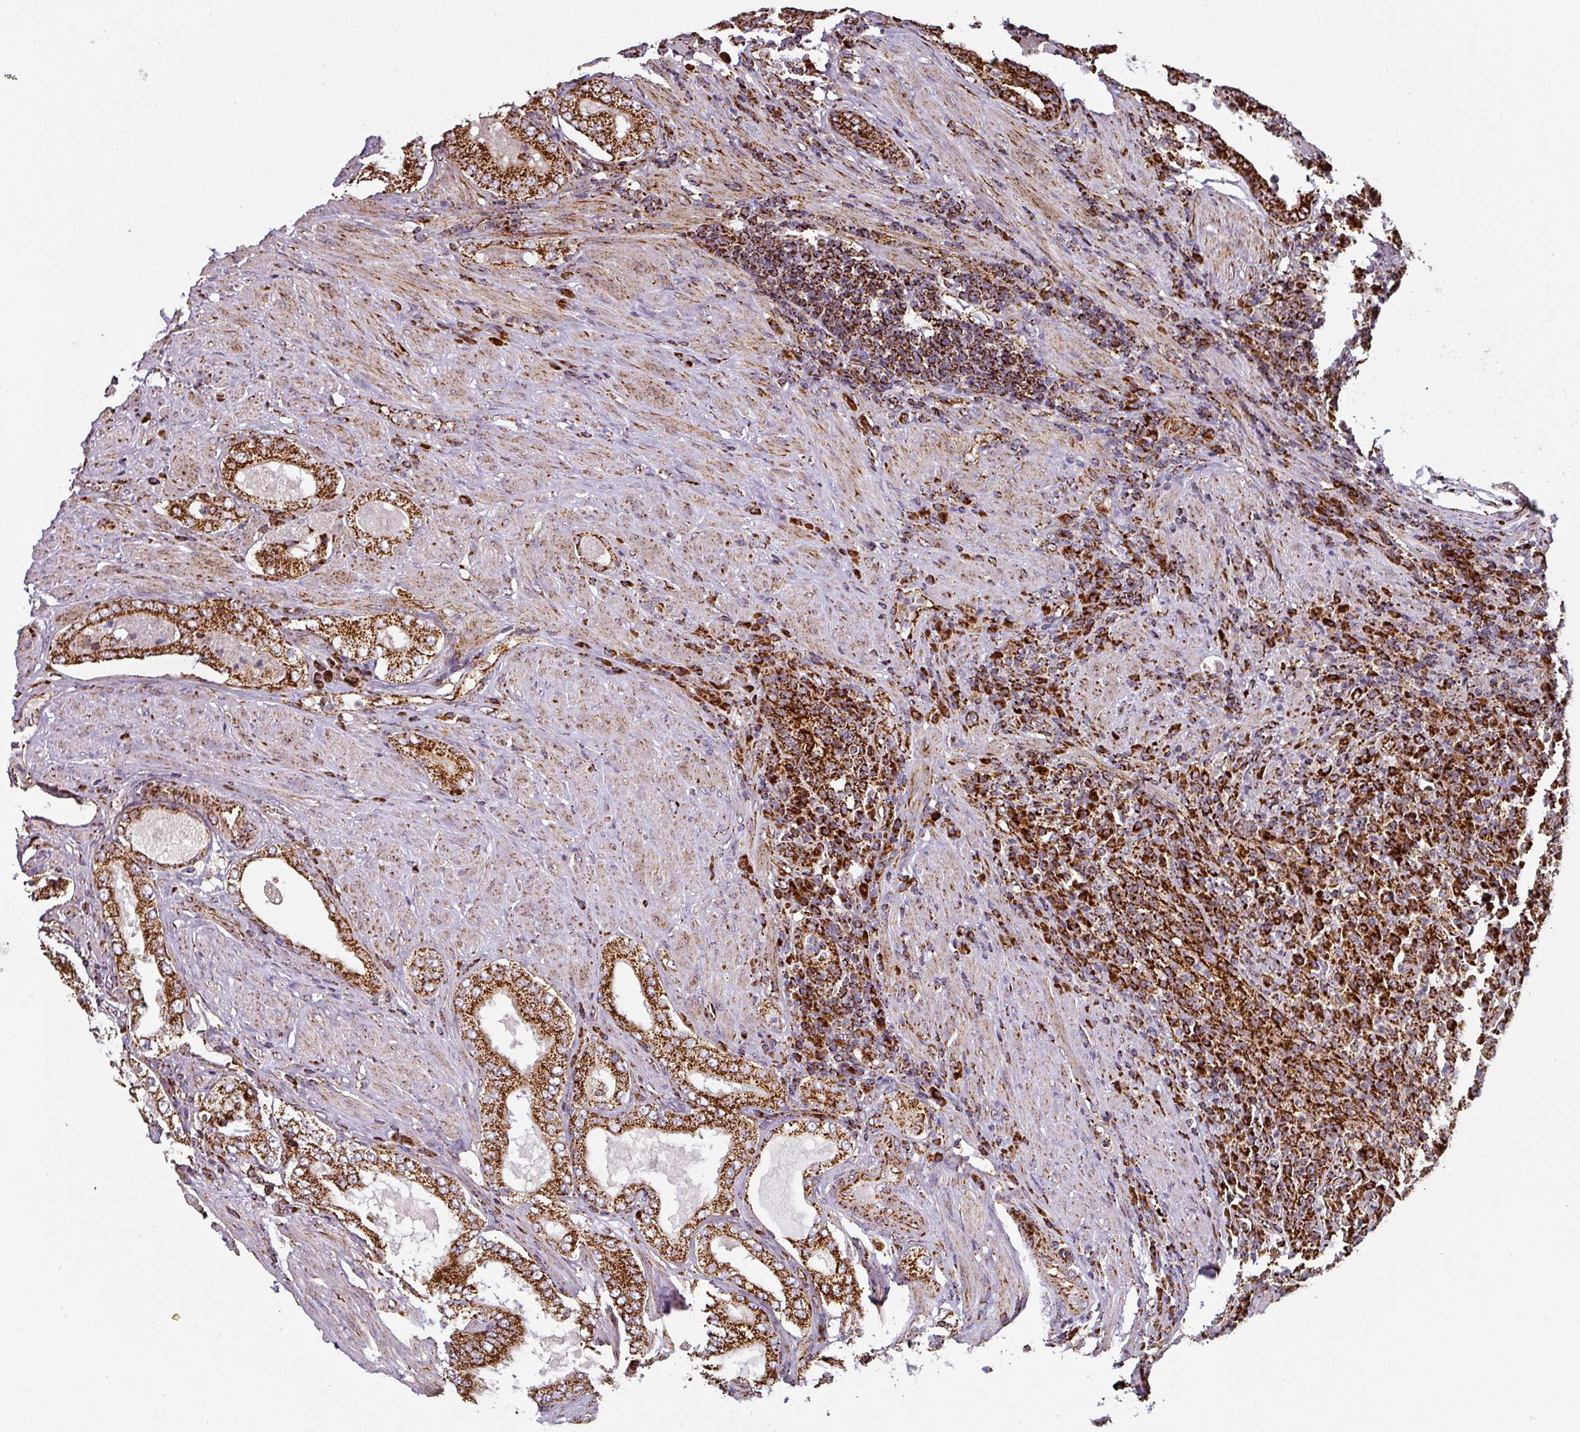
{"staining": {"intensity": "moderate", "quantity": ">75%", "location": "cytoplasmic/membranous"}, "tissue": "prostate cancer", "cell_type": "Tumor cells", "image_type": "cancer", "snomed": [{"axis": "morphology", "description": "Adenocarcinoma, Low grade"}, {"axis": "topography", "description": "Prostate"}], "caption": "Protein analysis of prostate low-grade adenocarcinoma tissue displays moderate cytoplasmic/membranous staining in about >75% of tumor cells.", "gene": "TRAP1", "patient": {"sex": "male", "age": 68}}